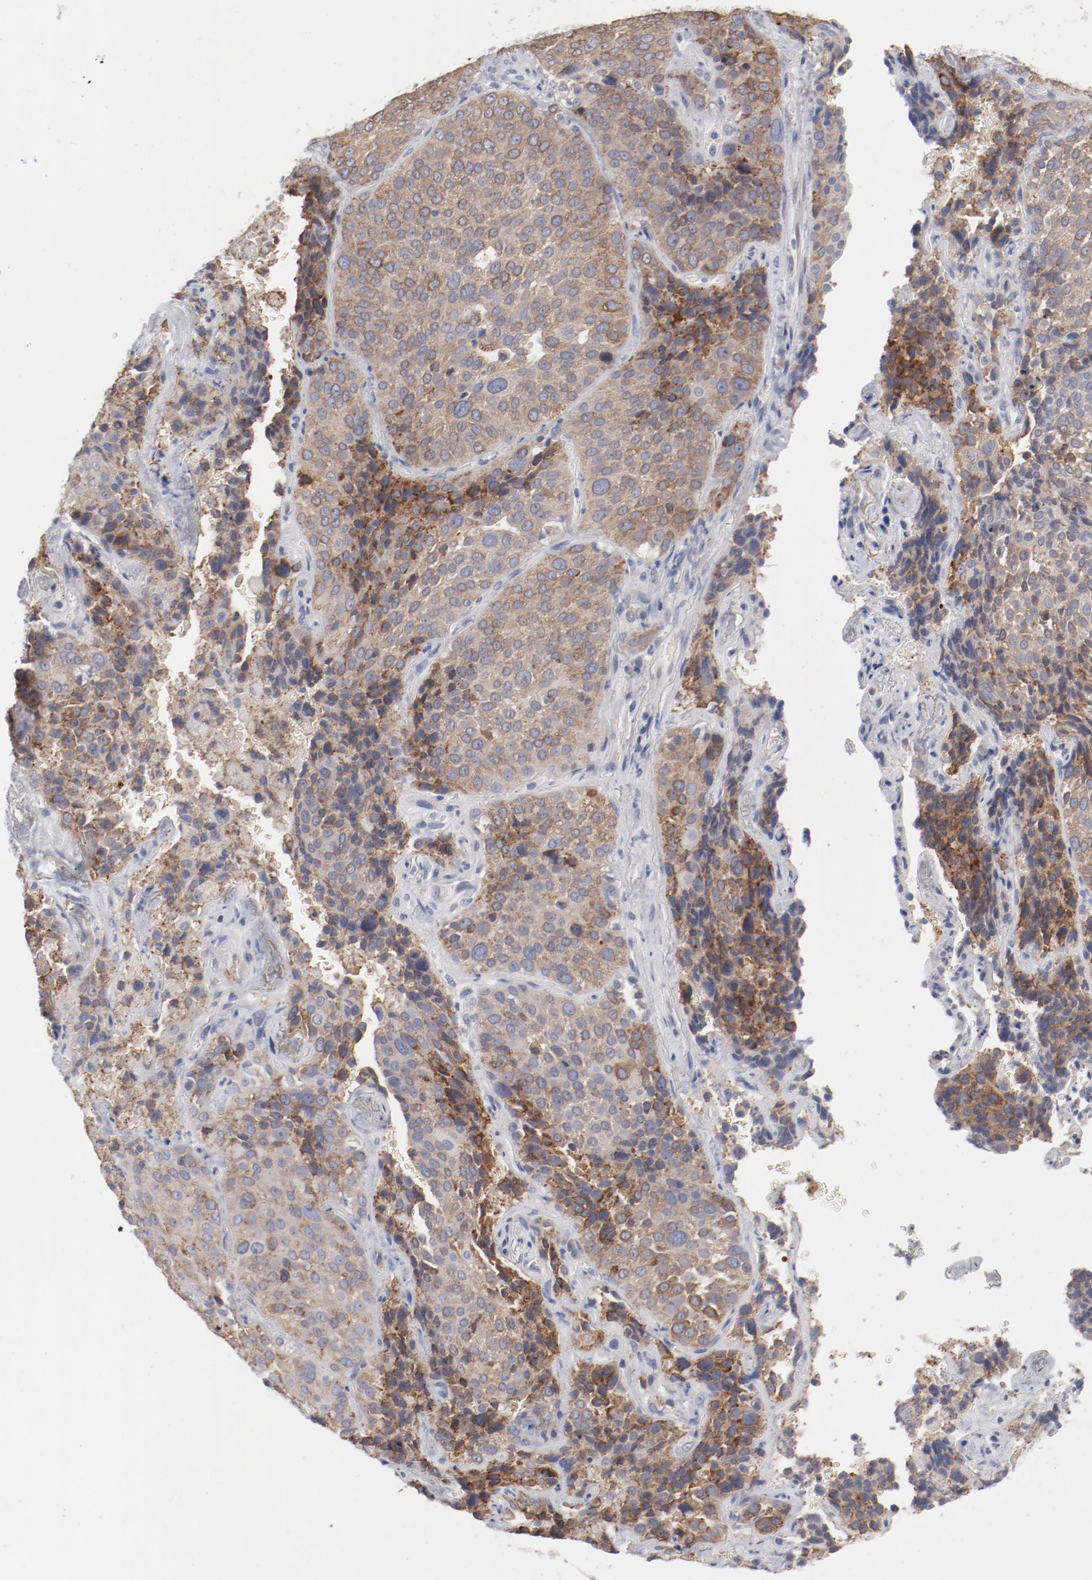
{"staining": {"intensity": "moderate", "quantity": ">75%", "location": "cytoplasmic/membranous"}, "tissue": "lung cancer", "cell_type": "Tumor cells", "image_type": "cancer", "snomed": [{"axis": "morphology", "description": "Squamous cell carcinoma, NOS"}, {"axis": "topography", "description": "Lung"}], "caption": "High-magnification brightfield microscopy of lung cancer (squamous cell carcinoma) stained with DAB (3,3'-diaminobenzidine) (brown) and counterstained with hematoxylin (blue). tumor cells exhibit moderate cytoplasmic/membranous staining is appreciated in approximately>75% of cells.", "gene": "SH3BGR", "patient": {"sex": "male", "age": 54}}